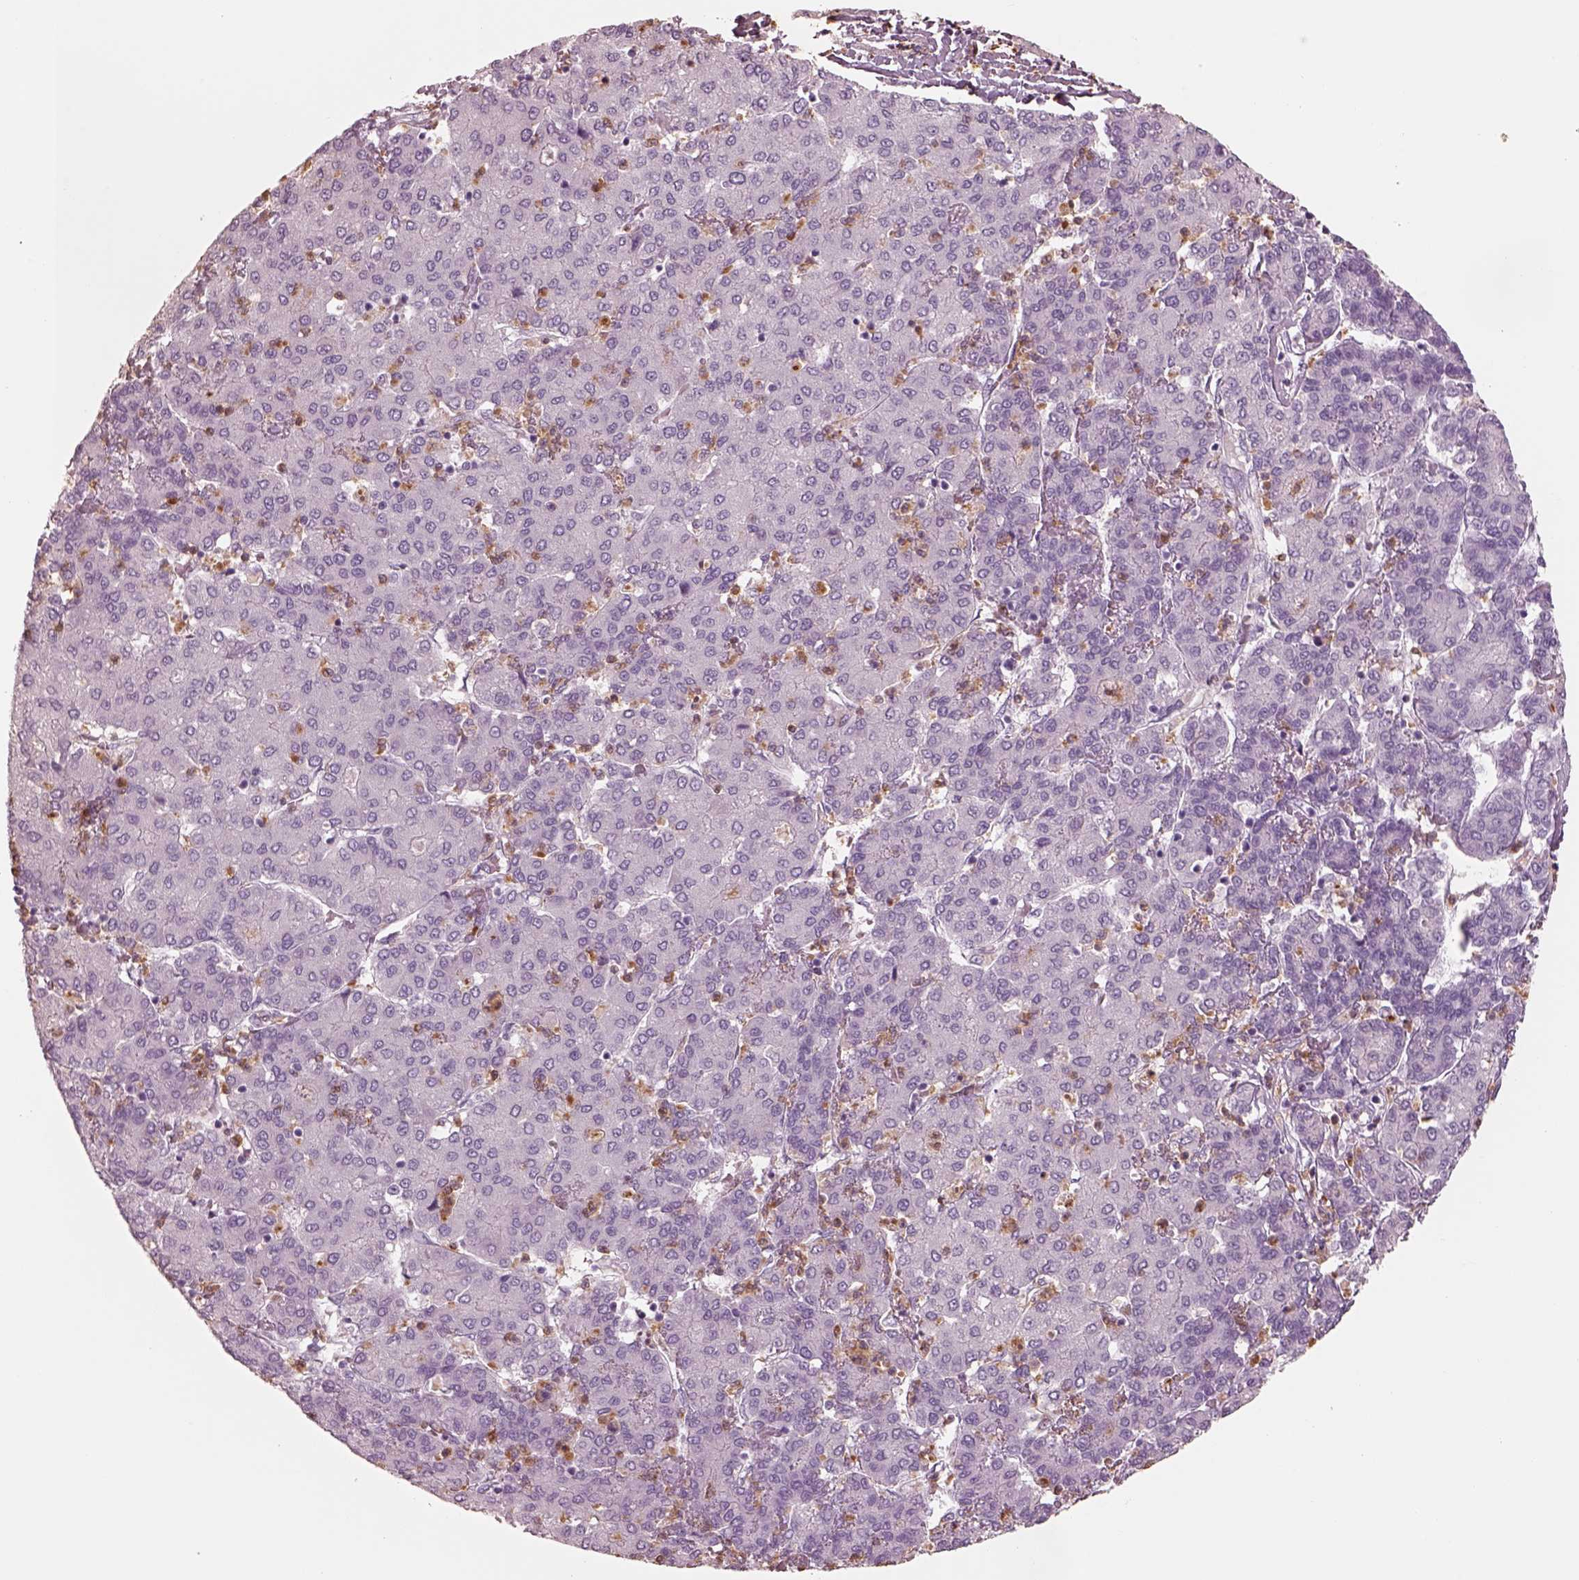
{"staining": {"intensity": "negative", "quantity": "none", "location": "none"}, "tissue": "liver cancer", "cell_type": "Tumor cells", "image_type": "cancer", "snomed": [{"axis": "morphology", "description": "Carcinoma, Hepatocellular, NOS"}, {"axis": "topography", "description": "Liver"}], "caption": "Immunohistochemistry histopathology image of neoplastic tissue: liver hepatocellular carcinoma stained with DAB (3,3'-diaminobenzidine) demonstrates no significant protein positivity in tumor cells. (Brightfield microscopy of DAB IHC at high magnification).", "gene": "ELANE", "patient": {"sex": "male", "age": 65}}